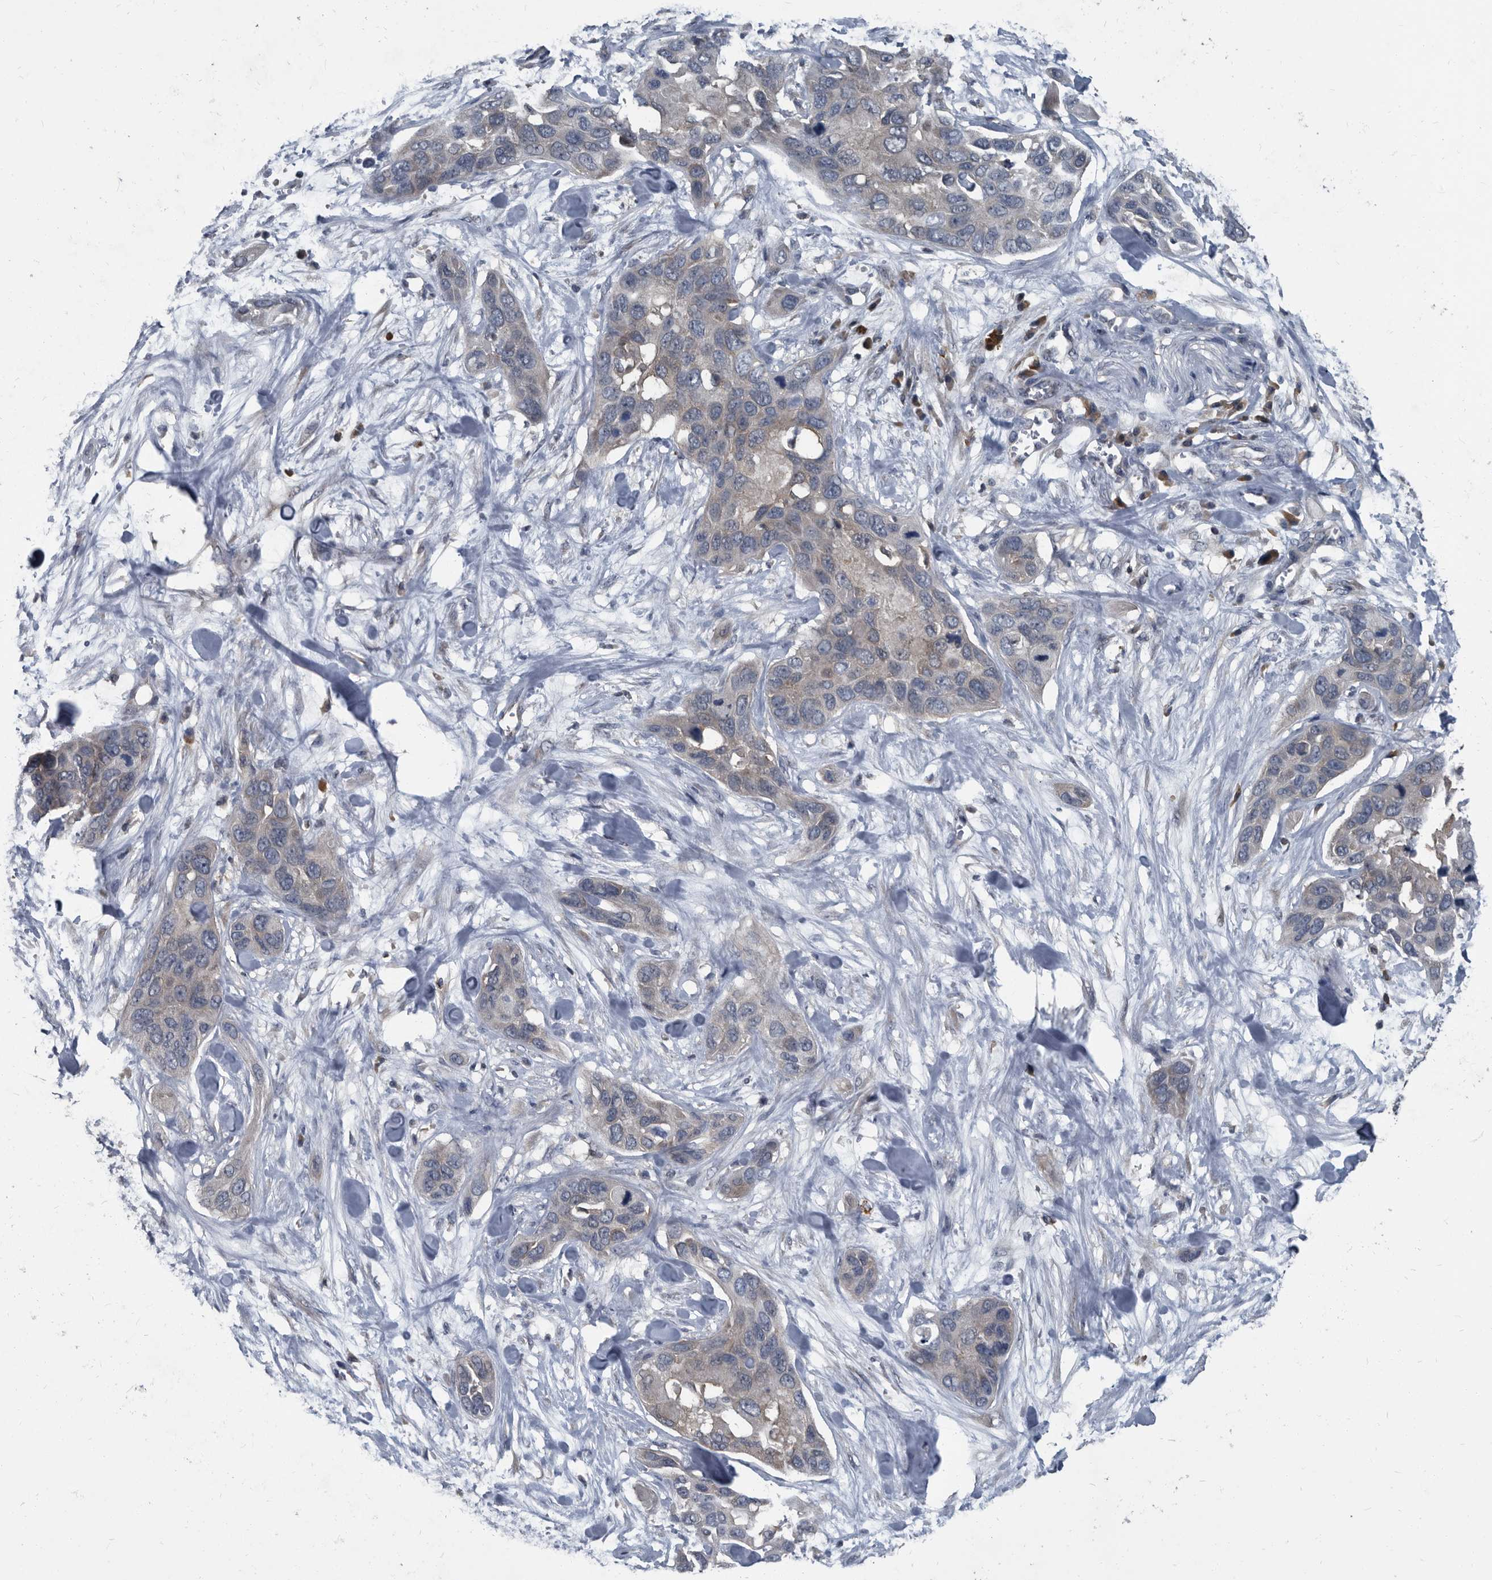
{"staining": {"intensity": "negative", "quantity": "none", "location": "none"}, "tissue": "pancreatic cancer", "cell_type": "Tumor cells", "image_type": "cancer", "snomed": [{"axis": "morphology", "description": "Adenocarcinoma, NOS"}, {"axis": "topography", "description": "Pancreas"}], "caption": "IHC image of adenocarcinoma (pancreatic) stained for a protein (brown), which exhibits no expression in tumor cells.", "gene": "CDV3", "patient": {"sex": "female", "age": 60}}